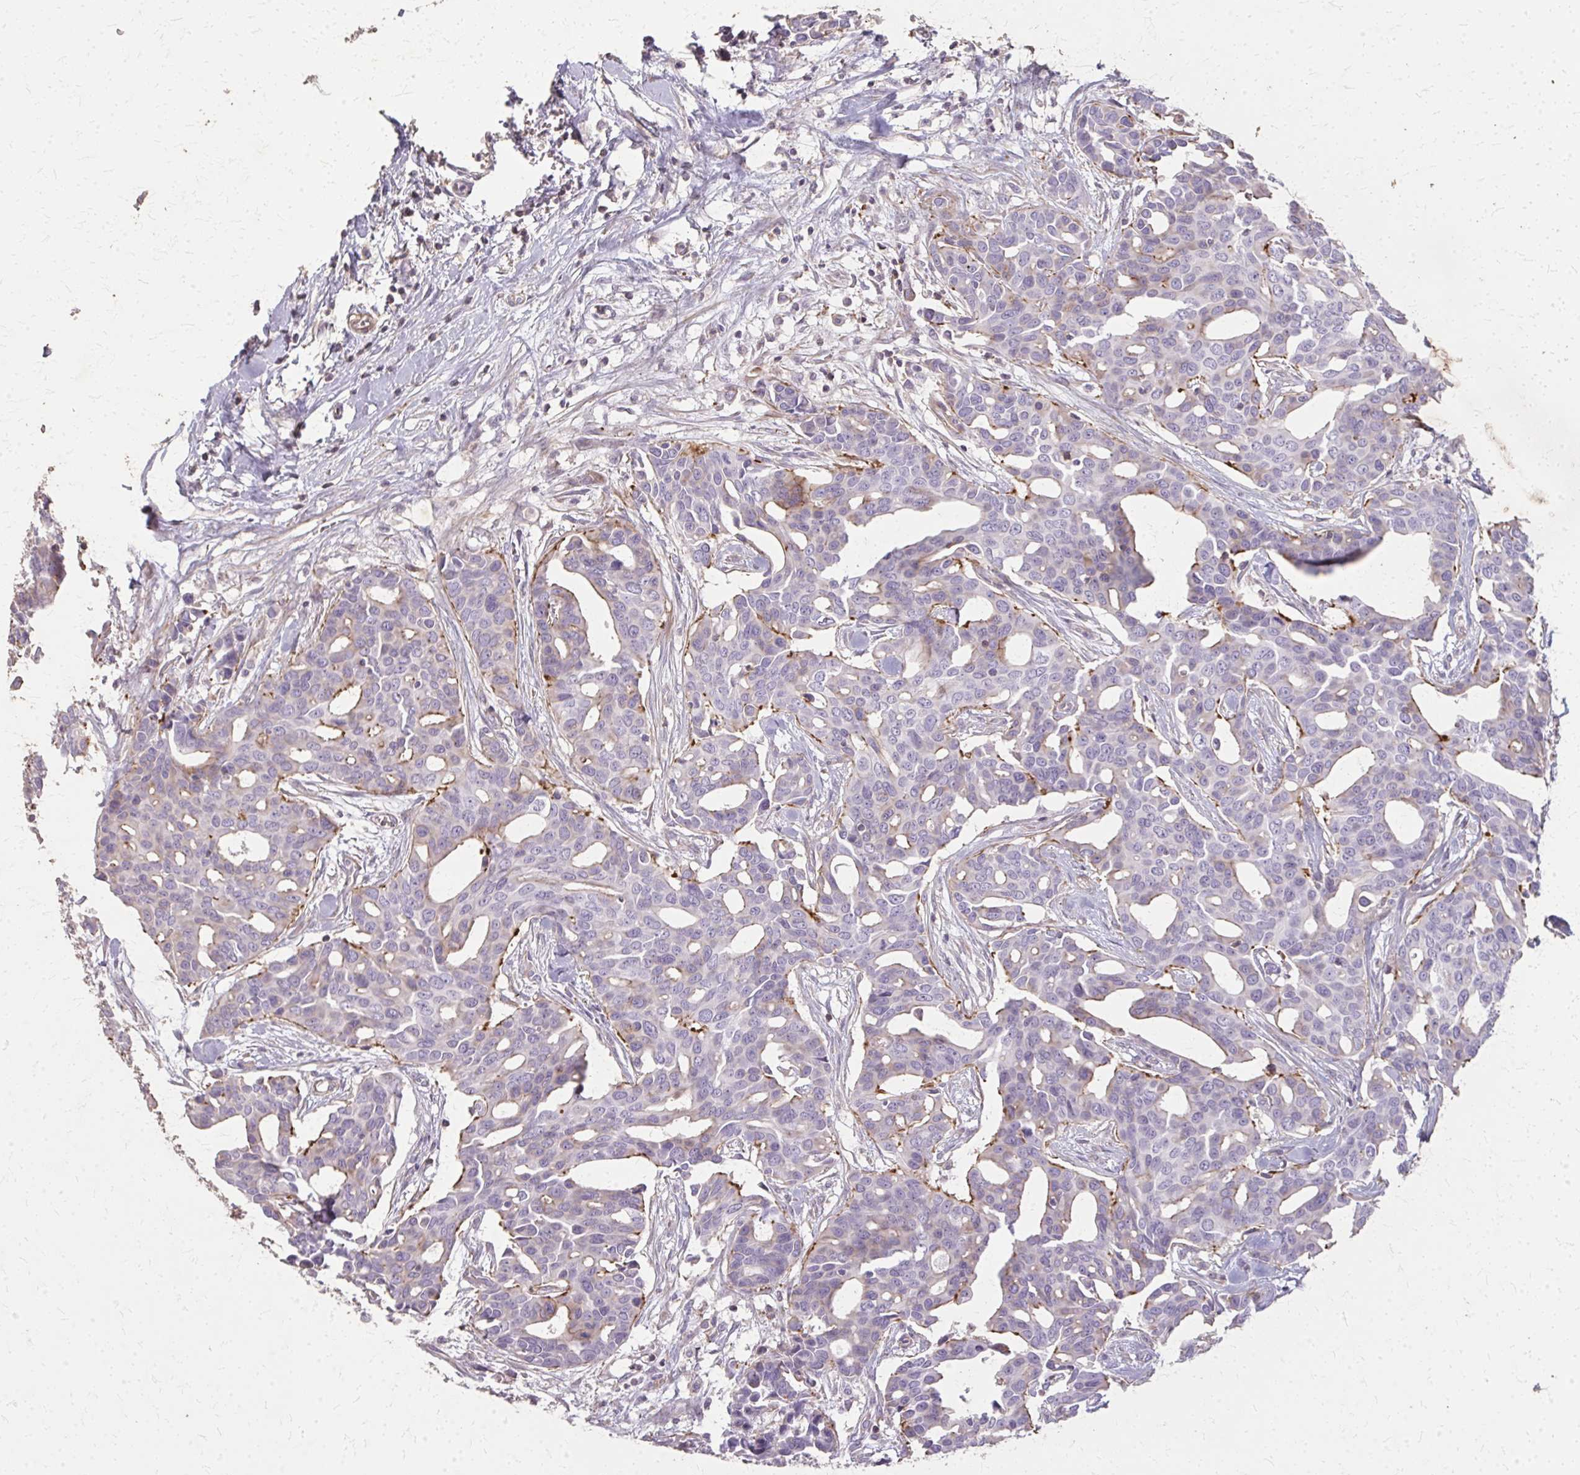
{"staining": {"intensity": "moderate", "quantity": "<25%", "location": "cytoplasmic/membranous"}, "tissue": "breast cancer", "cell_type": "Tumor cells", "image_type": "cancer", "snomed": [{"axis": "morphology", "description": "Duct carcinoma"}, {"axis": "topography", "description": "Breast"}], "caption": "Breast cancer (invasive ductal carcinoma) stained with a protein marker reveals moderate staining in tumor cells.", "gene": "TENM4", "patient": {"sex": "female", "age": 54}}